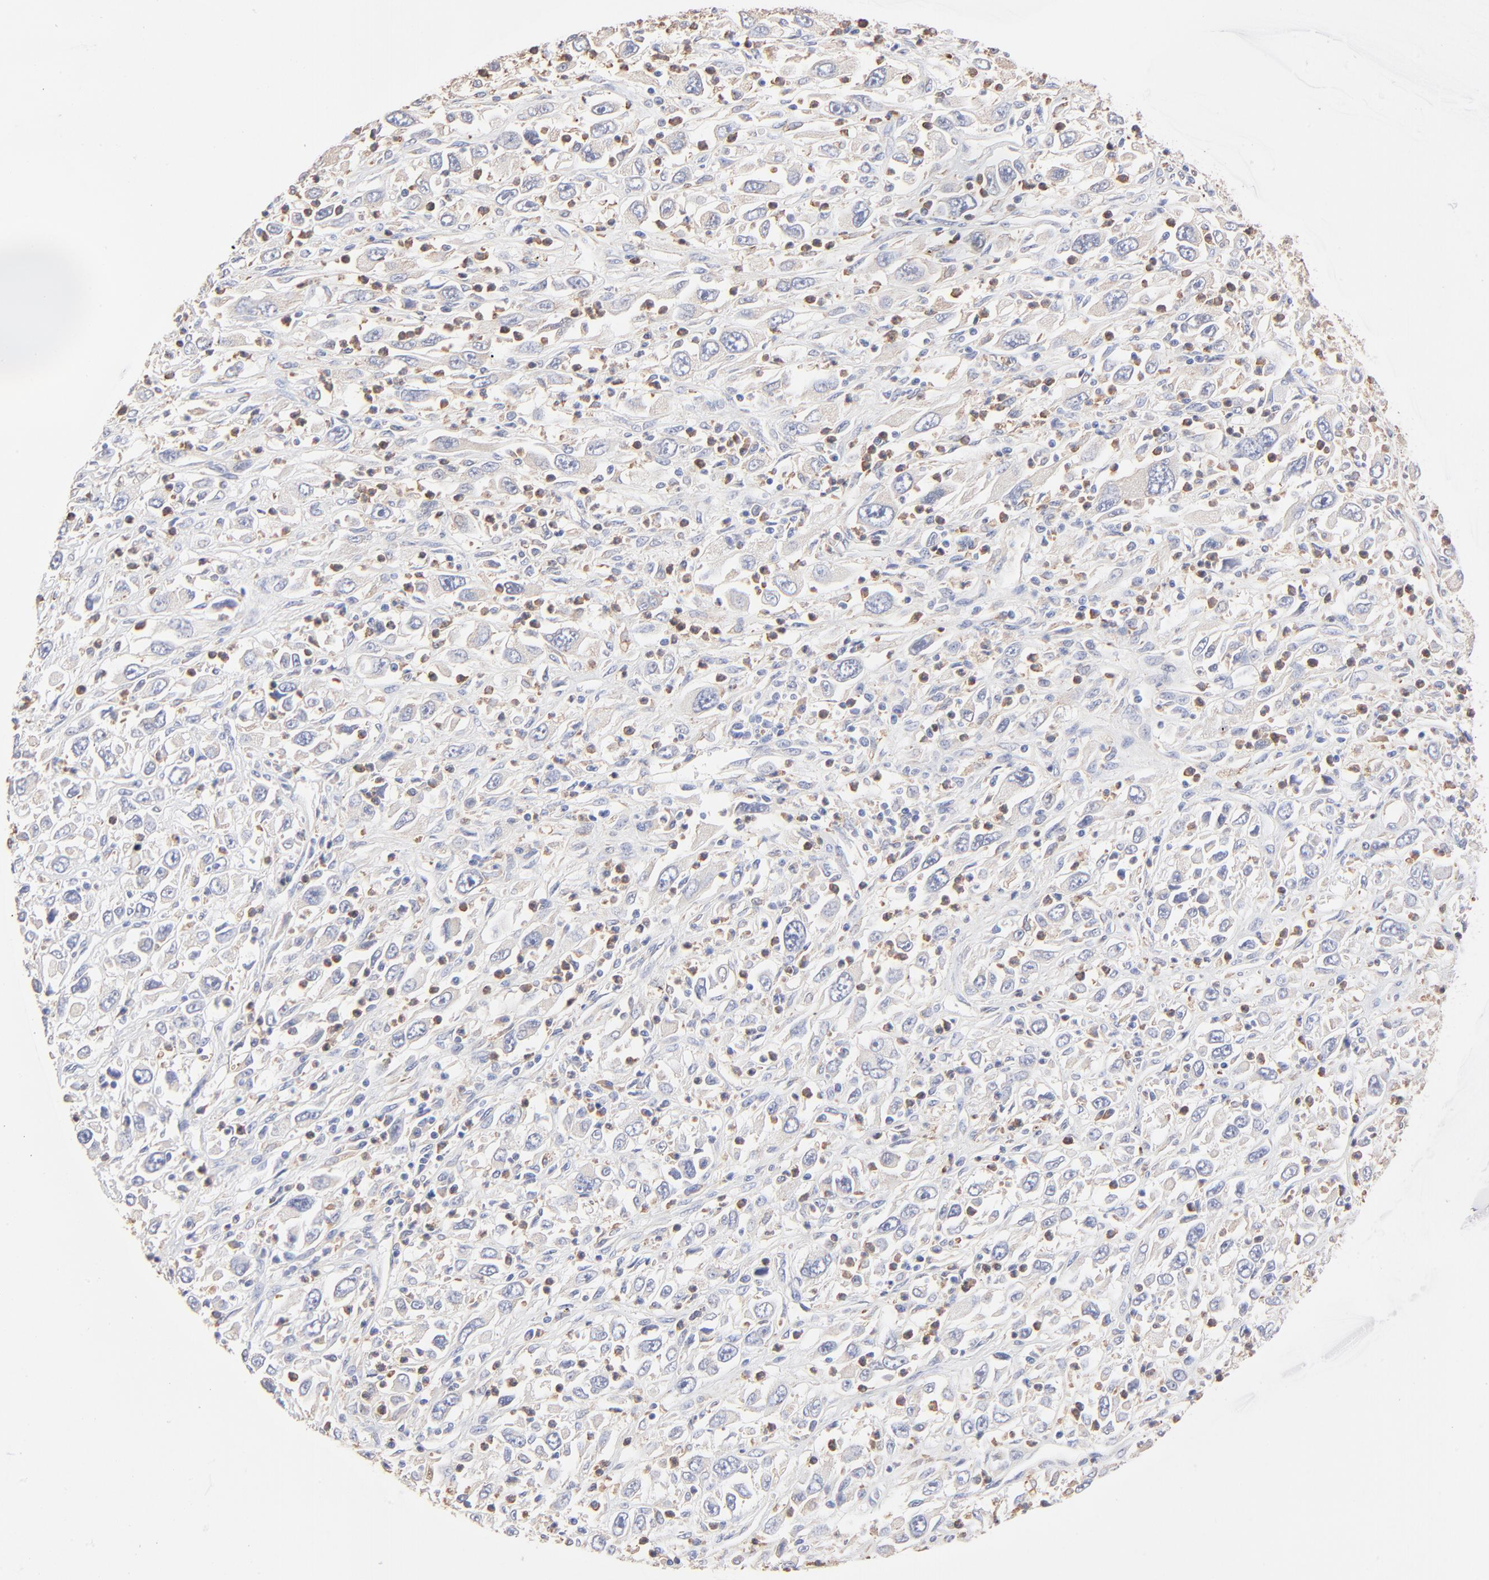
{"staining": {"intensity": "weak", "quantity": "<25%", "location": "cytoplasmic/membranous"}, "tissue": "melanoma", "cell_type": "Tumor cells", "image_type": "cancer", "snomed": [{"axis": "morphology", "description": "Malignant melanoma, Metastatic site"}, {"axis": "topography", "description": "Skin"}], "caption": "Immunohistochemistry photomicrograph of neoplastic tissue: melanoma stained with DAB (3,3'-diaminobenzidine) reveals no significant protein positivity in tumor cells. (Brightfield microscopy of DAB IHC at high magnification).", "gene": "PPFIBP2", "patient": {"sex": "female", "age": 56}}